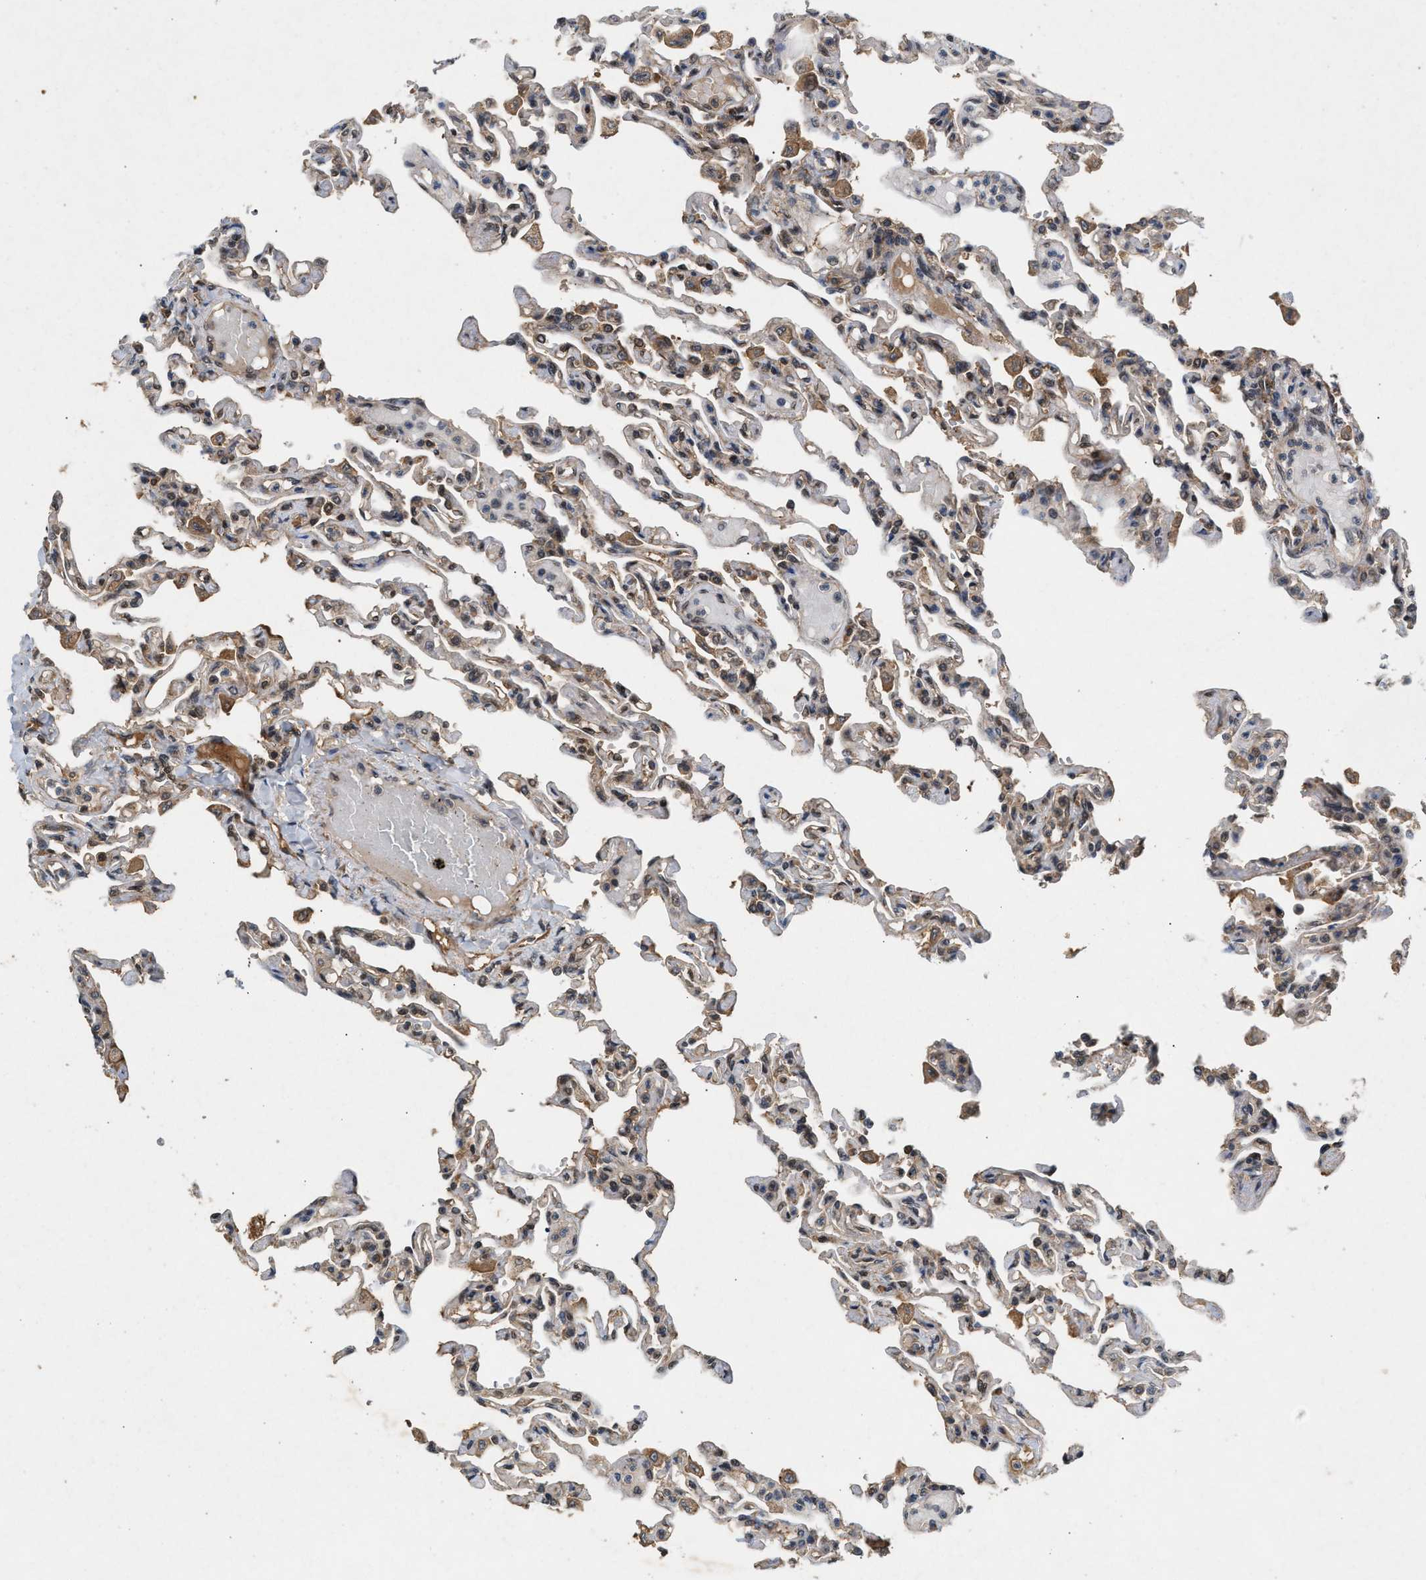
{"staining": {"intensity": "moderate", "quantity": "<25%", "location": "cytoplasmic/membranous"}, "tissue": "lung", "cell_type": "Alveolar cells", "image_type": "normal", "snomed": [{"axis": "morphology", "description": "Normal tissue, NOS"}, {"axis": "topography", "description": "Lung"}], "caption": "There is low levels of moderate cytoplasmic/membranous staining in alveolar cells of normal lung, as demonstrated by immunohistochemical staining (brown color).", "gene": "RUSC2", "patient": {"sex": "male", "age": 21}}